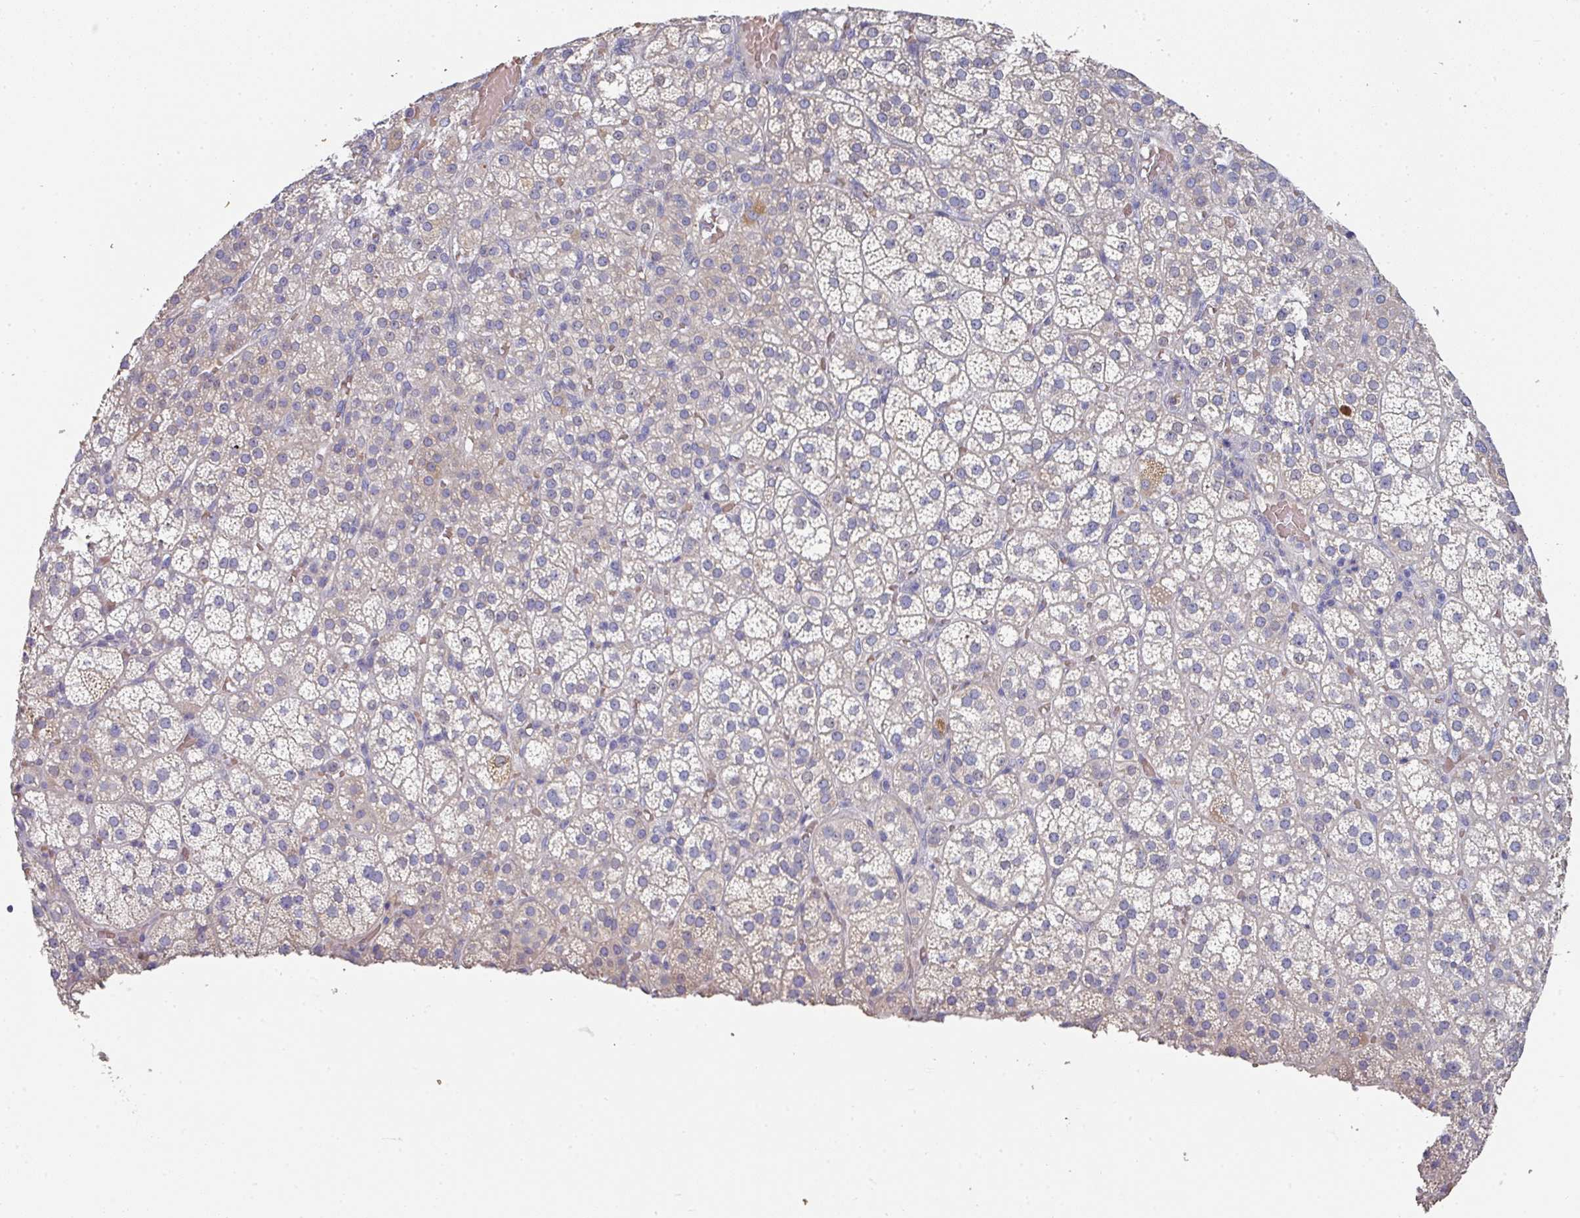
{"staining": {"intensity": "moderate", "quantity": "<25%", "location": "cytoplasmic/membranous"}, "tissue": "adrenal gland", "cell_type": "Glandular cells", "image_type": "normal", "snomed": [{"axis": "morphology", "description": "Normal tissue, NOS"}, {"axis": "topography", "description": "Adrenal gland"}], "caption": "A high-resolution image shows immunohistochemistry staining of unremarkable adrenal gland, which reveals moderate cytoplasmic/membranous staining in approximately <25% of glandular cells.", "gene": "PYROXD2", "patient": {"sex": "female", "age": 60}}